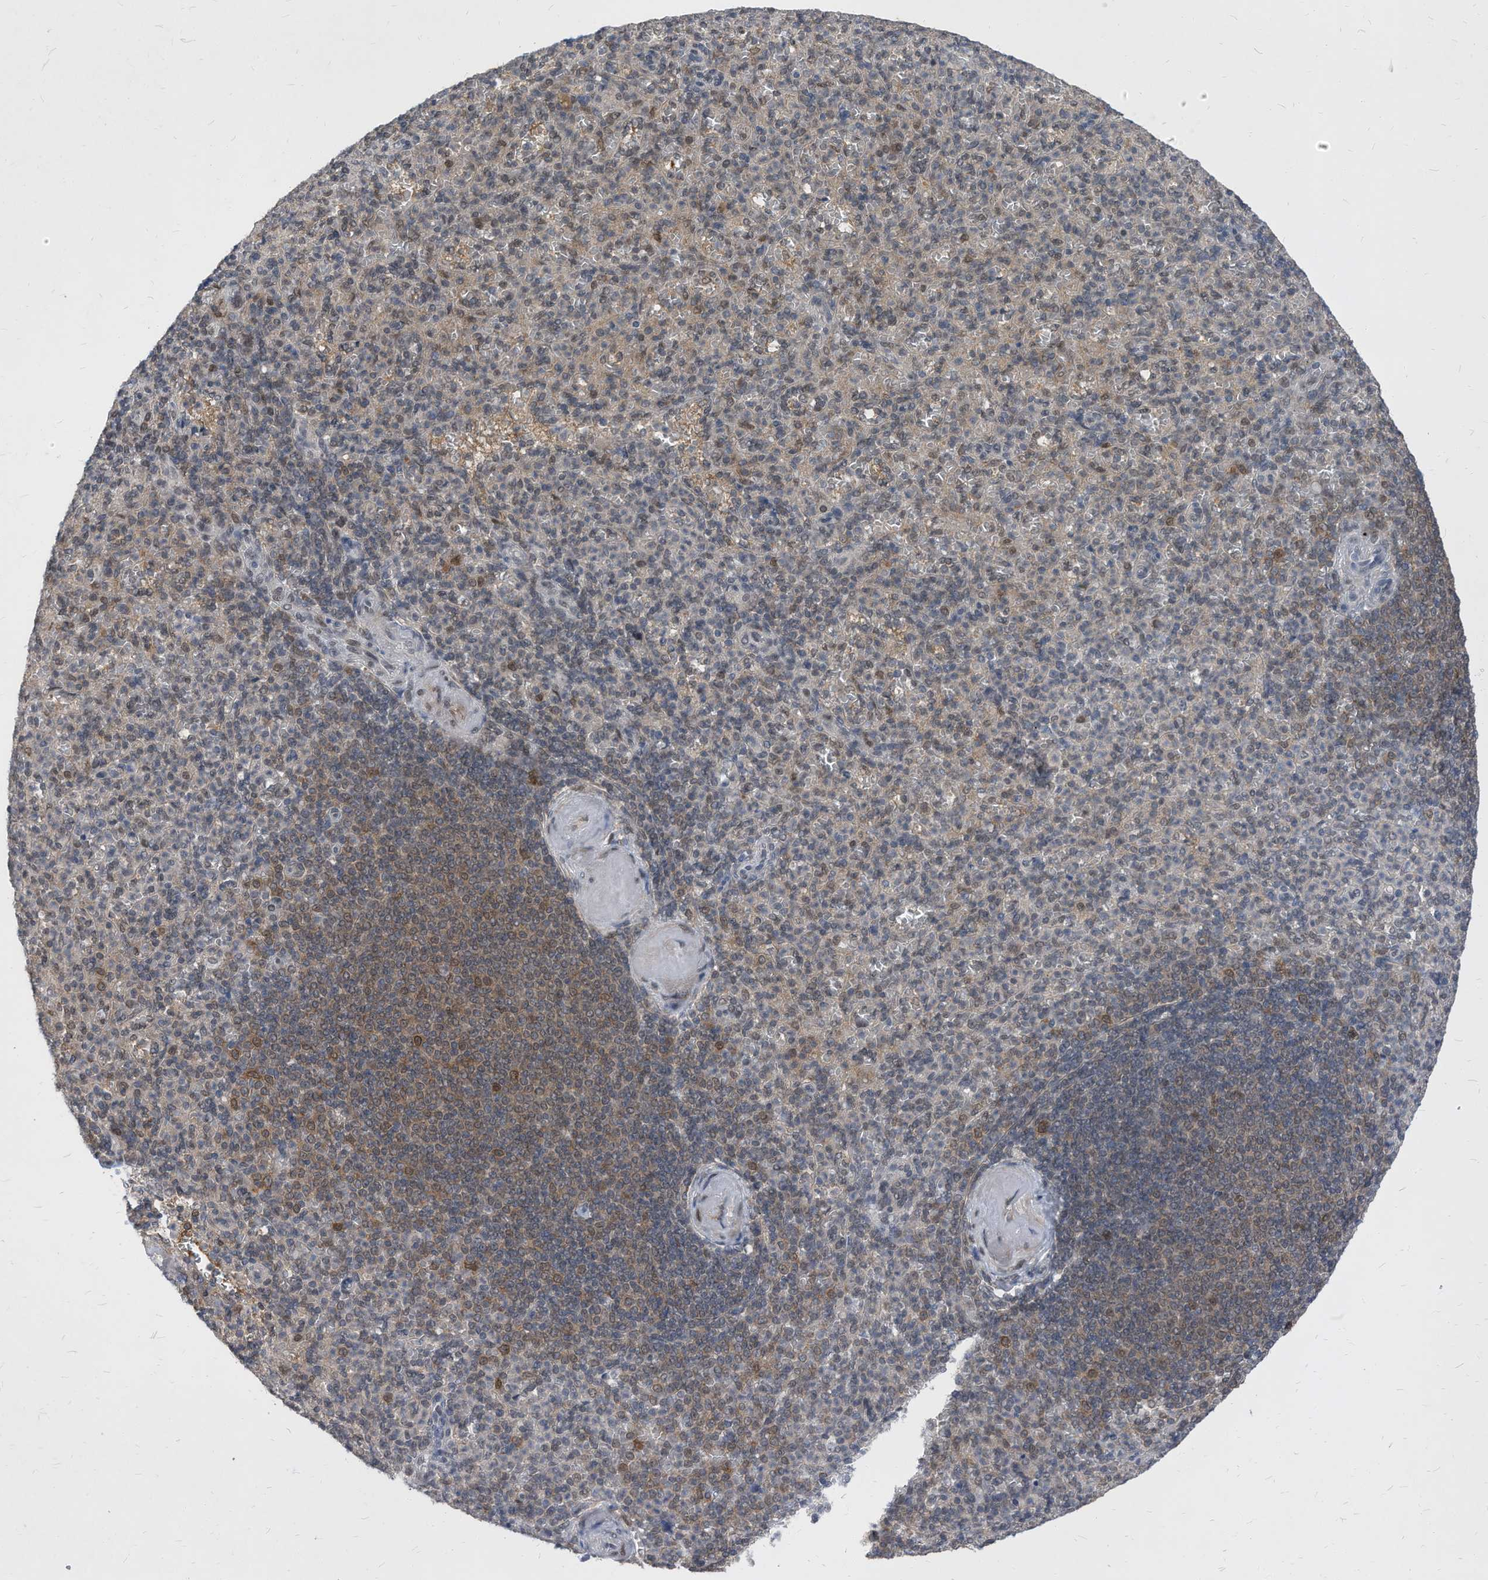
{"staining": {"intensity": "weak", "quantity": "<25%", "location": "nuclear"}, "tissue": "spleen", "cell_type": "Cells in red pulp", "image_type": "normal", "snomed": [{"axis": "morphology", "description": "Normal tissue, NOS"}, {"axis": "topography", "description": "Spleen"}], "caption": "The histopathology image reveals no significant staining in cells in red pulp of spleen. (DAB immunohistochemistry with hematoxylin counter stain).", "gene": "KPNB1", "patient": {"sex": "female", "age": 74}}